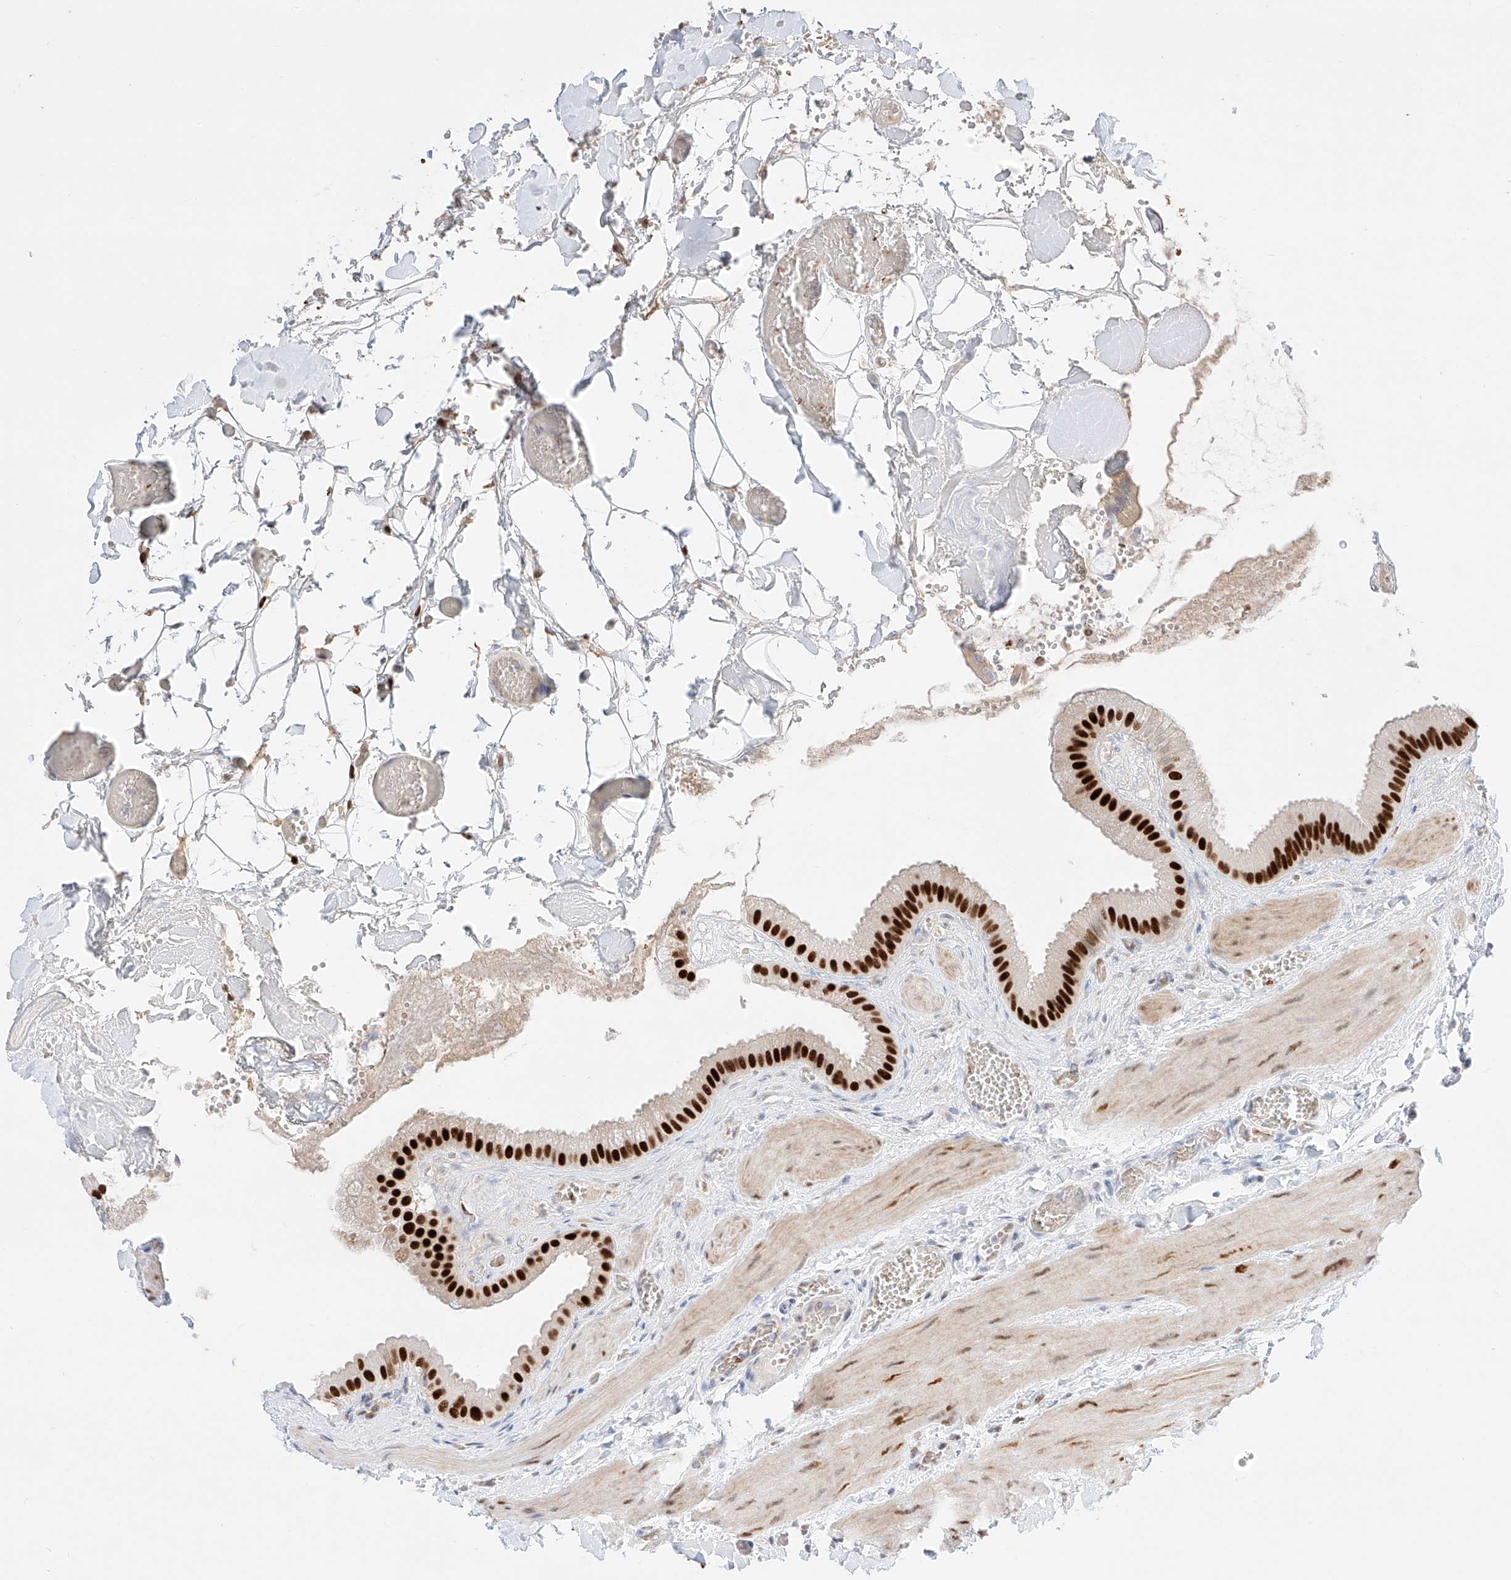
{"staining": {"intensity": "strong", "quantity": ">75%", "location": "nuclear"}, "tissue": "gallbladder", "cell_type": "Glandular cells", "image_type": "normal", "snomed": [{"axis": "morphology", "description": "Normal tissue, NOS"}, {"axis": "topography", "description": "Gallbladder"}], "caption": "The image shows staining of benign gallbladder, revealing strong nuclear protein staining (brown color) within glandular cells. The protein is shown in brown color, while the nuclei are stained blue.", "gene": "APIP", "patient": {"sex": "male", "age": 55}}